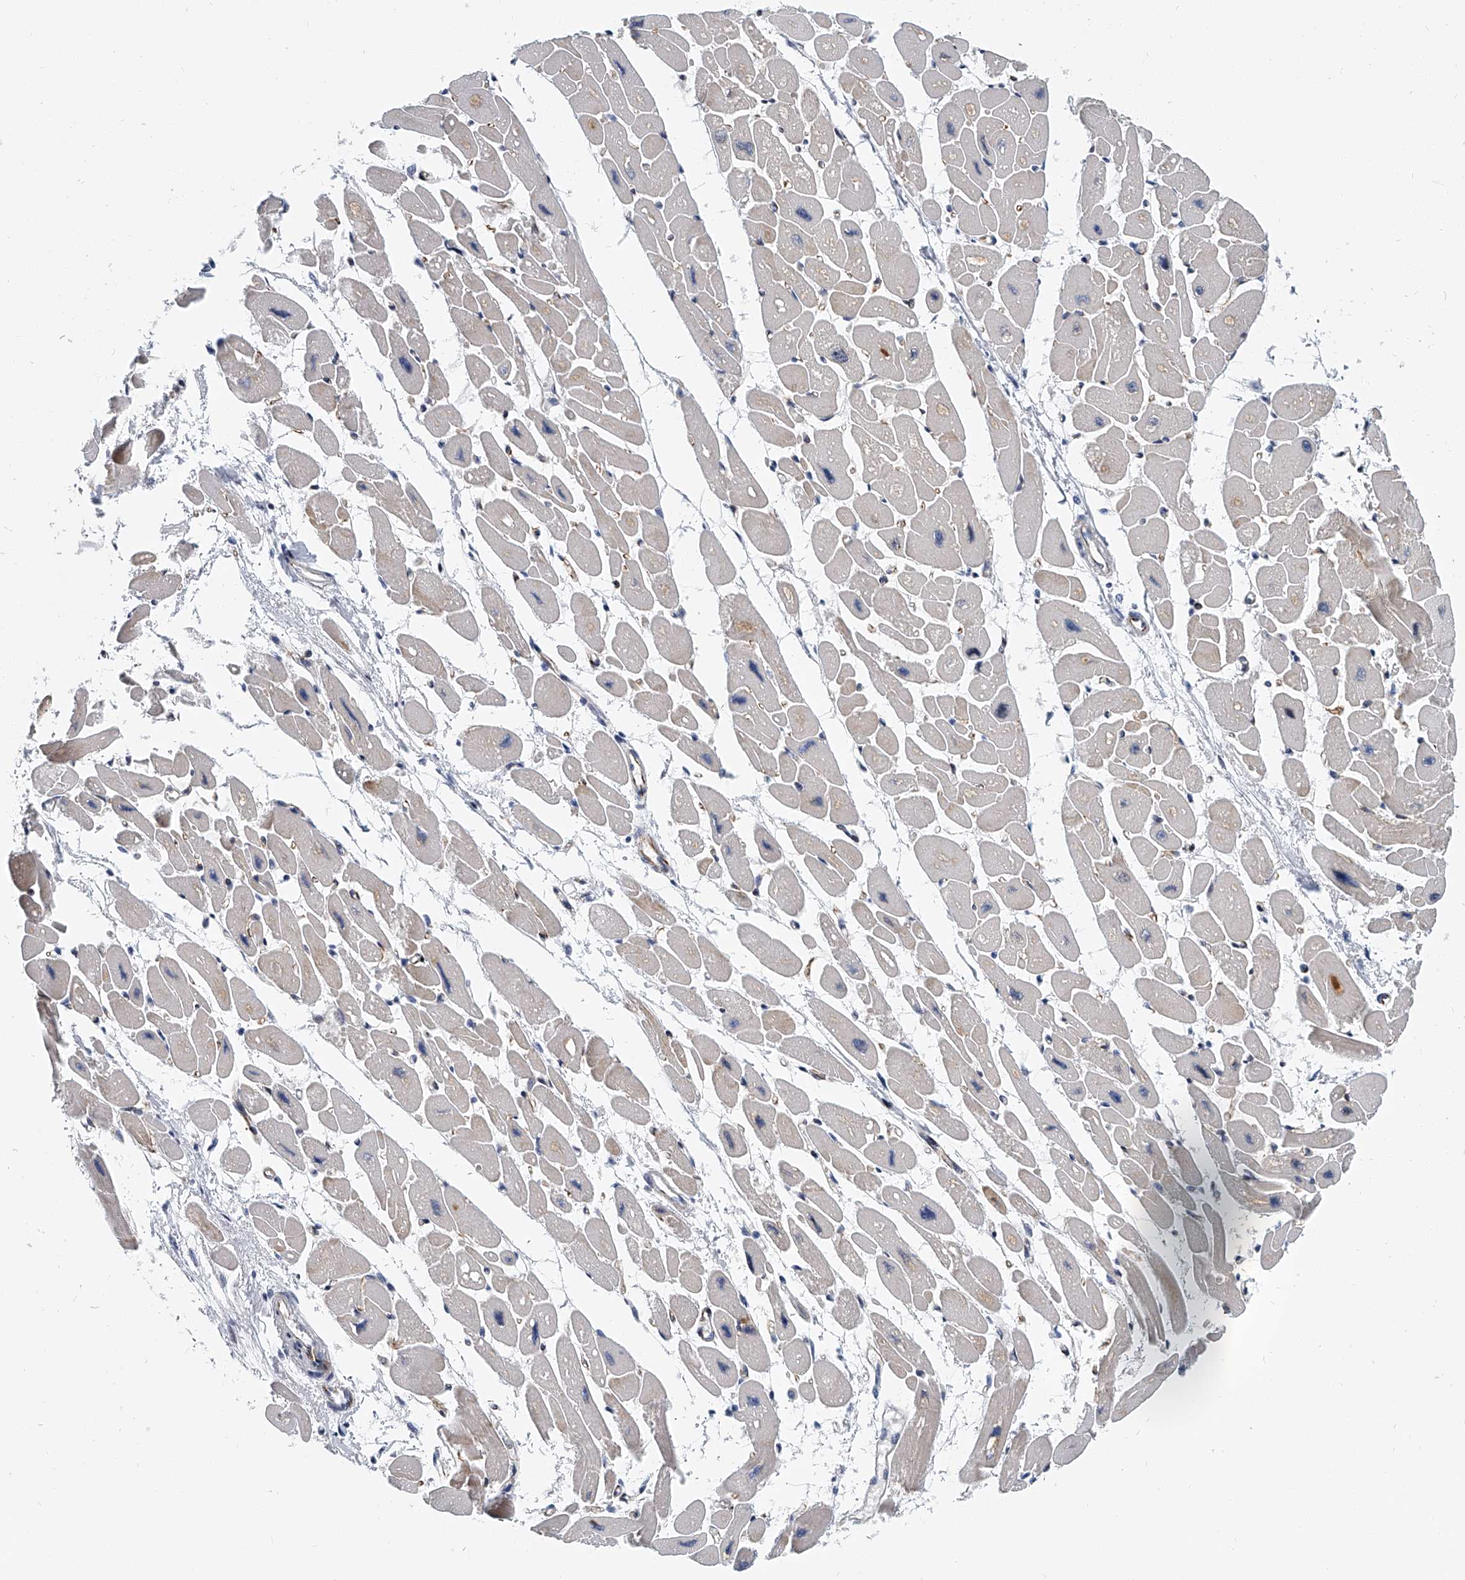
{"staining": {"intensity": "moderate", "quantity": "<25%", "location": "cytoplasmic/membranous"}, "tissue": "heart muscle", "cell_type": "Cardiomyocytes", "image_type": "normal", "snomed": [{"axis": "morphology", "description": "Normal tissue, NOS"}, {"axis": "topography", "description": "Heart"}], "caption": "Normal heart muscle shows moderate cytoplasmic/membranous staining in about <25% of cardiomyocytes.", "gene": "KIRREL1", "patient": {"sex": "female", "age": 54}}